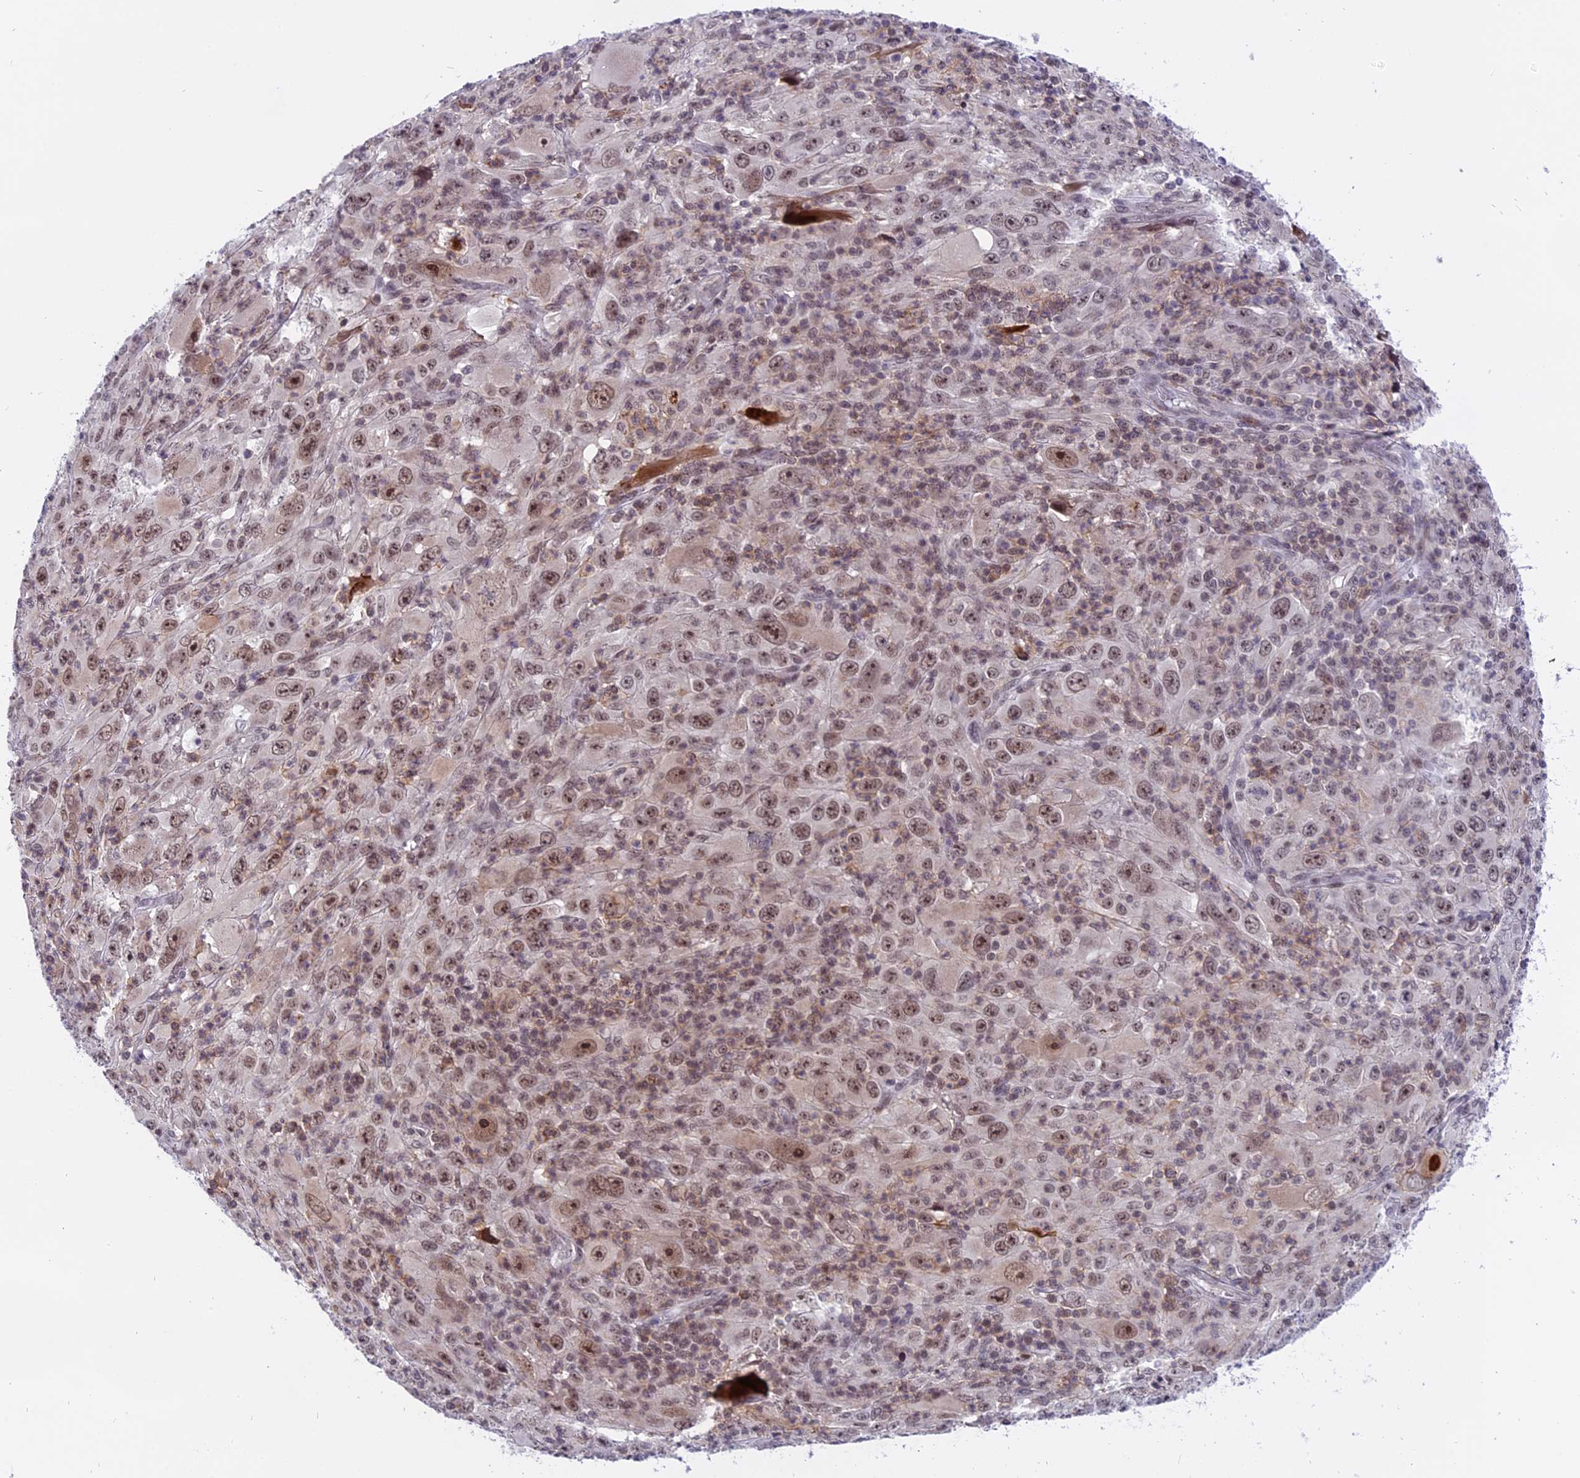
{"staining": {"intensity": "moderate", "quantity": ">75%", "location": "nuclear"}, "tissue": "melanoma", "cell_type": "Tumor cells", "image_type": "cancer", "snomed": [{"axis": "morphology", "description": "Malignant melanoma, Metastatic site"}, {"axis": "topography", "description": "Skin"}], "caption": "Immunohistochemistry (IHC) photomicrograph of neoplastic tissue: human malignant melanoma (metastatic site) stained using immunohistochemistry exhibits medium levels of moderate protein expression localized specifically in the nuclear of tumor cells, appearing as a nuclear brown color.", "gene": "TADA3", "patient": {"sex": "female", "age": 56}}